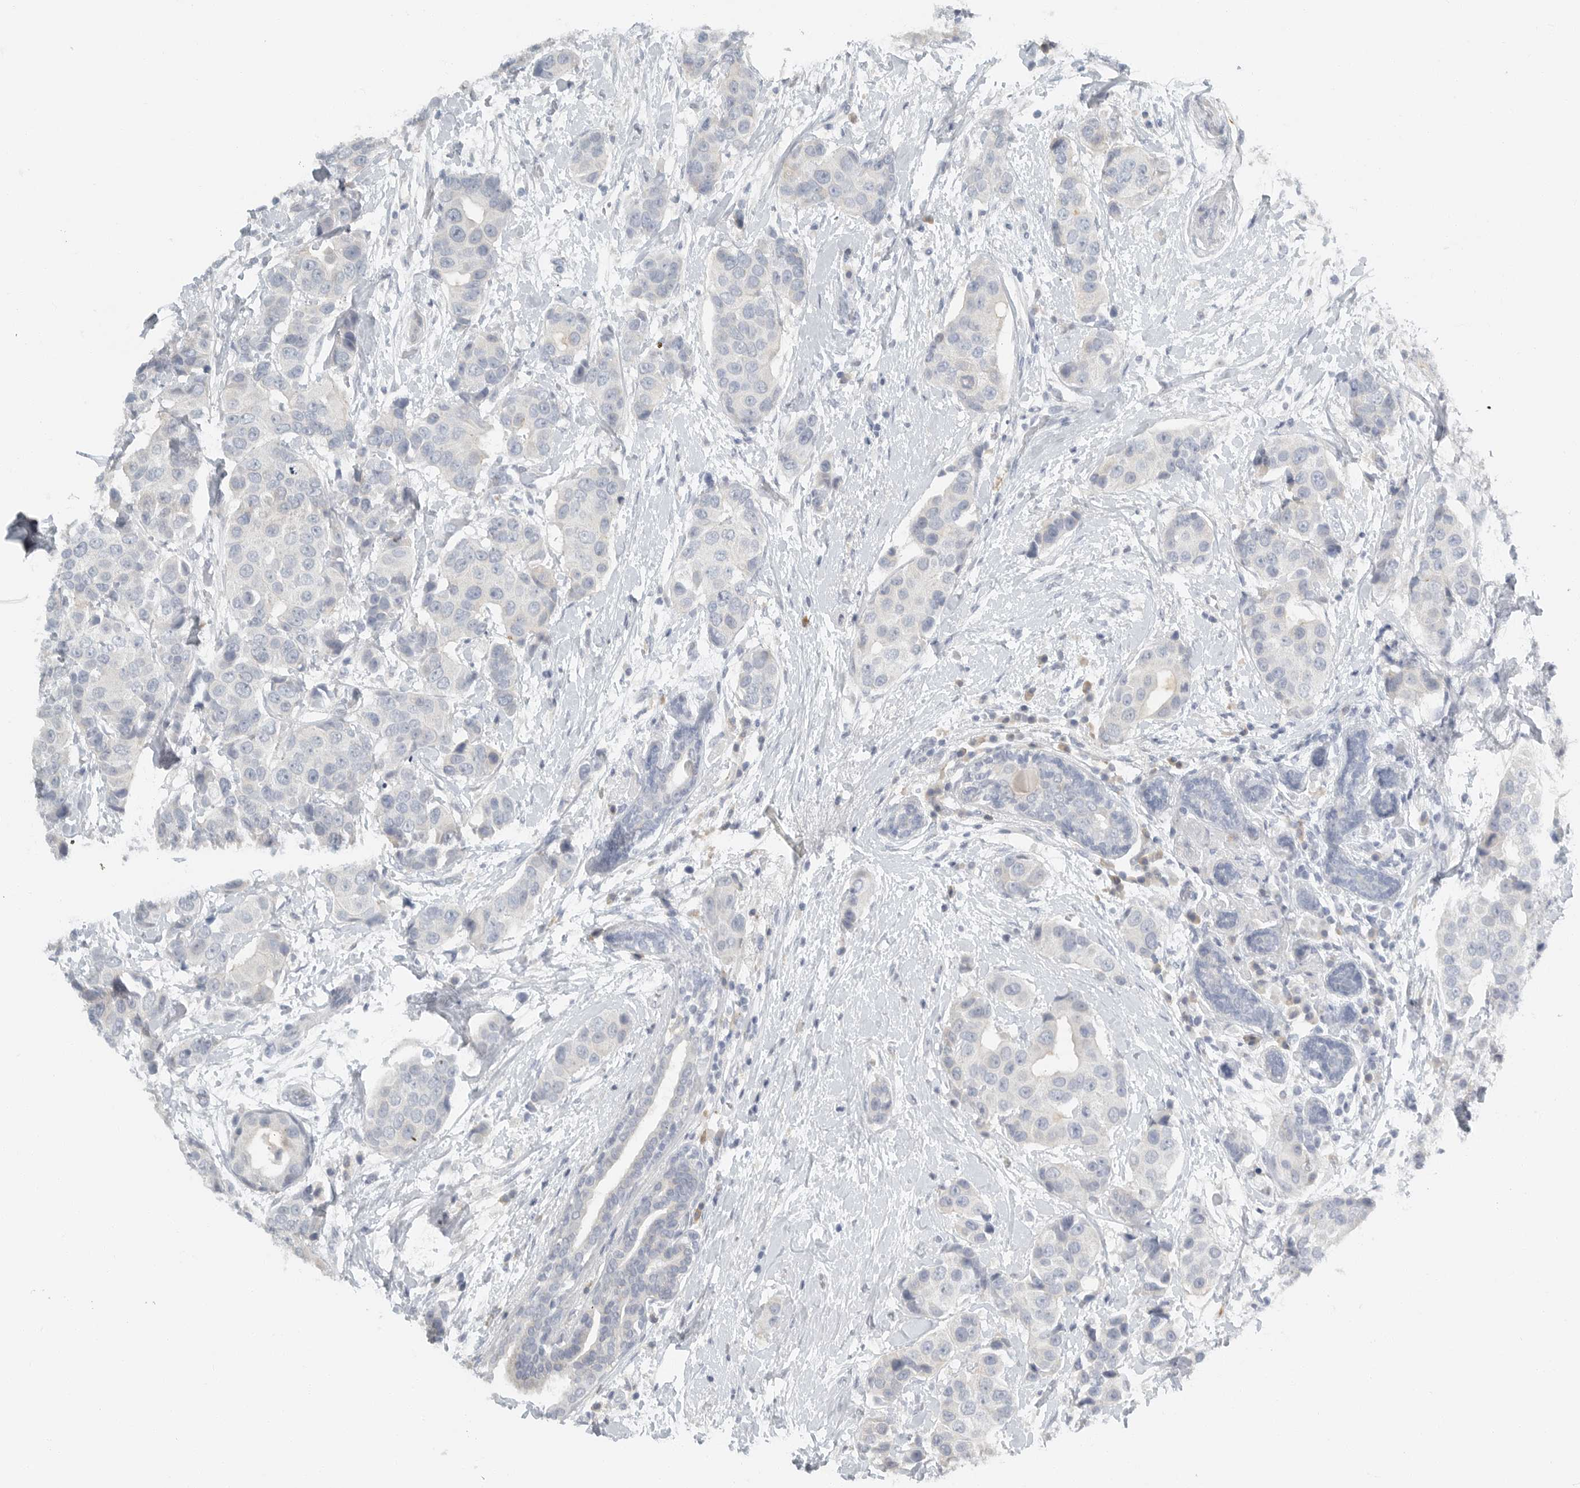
{"staining": {"intensity": "negative", "quantity": "none", "location": "none"}, "tissue": "breast cancer", "cell_type": "Tumor cells", "image_type": "cancer", "snomed": [{"axis": "morphology", "description": "Normal tissue, NOS"}, {"axis": "morphology", "description": "Duct carcinoma"}, {"axis": "topography", "description": "Breast"}], "caption": "Image shows no protein expression in tumor cells of breast cancer (infiltrating ductal carcinoma) tissue.", "gene": "PAM", "patient": {"sex": "female", "age": 39}}